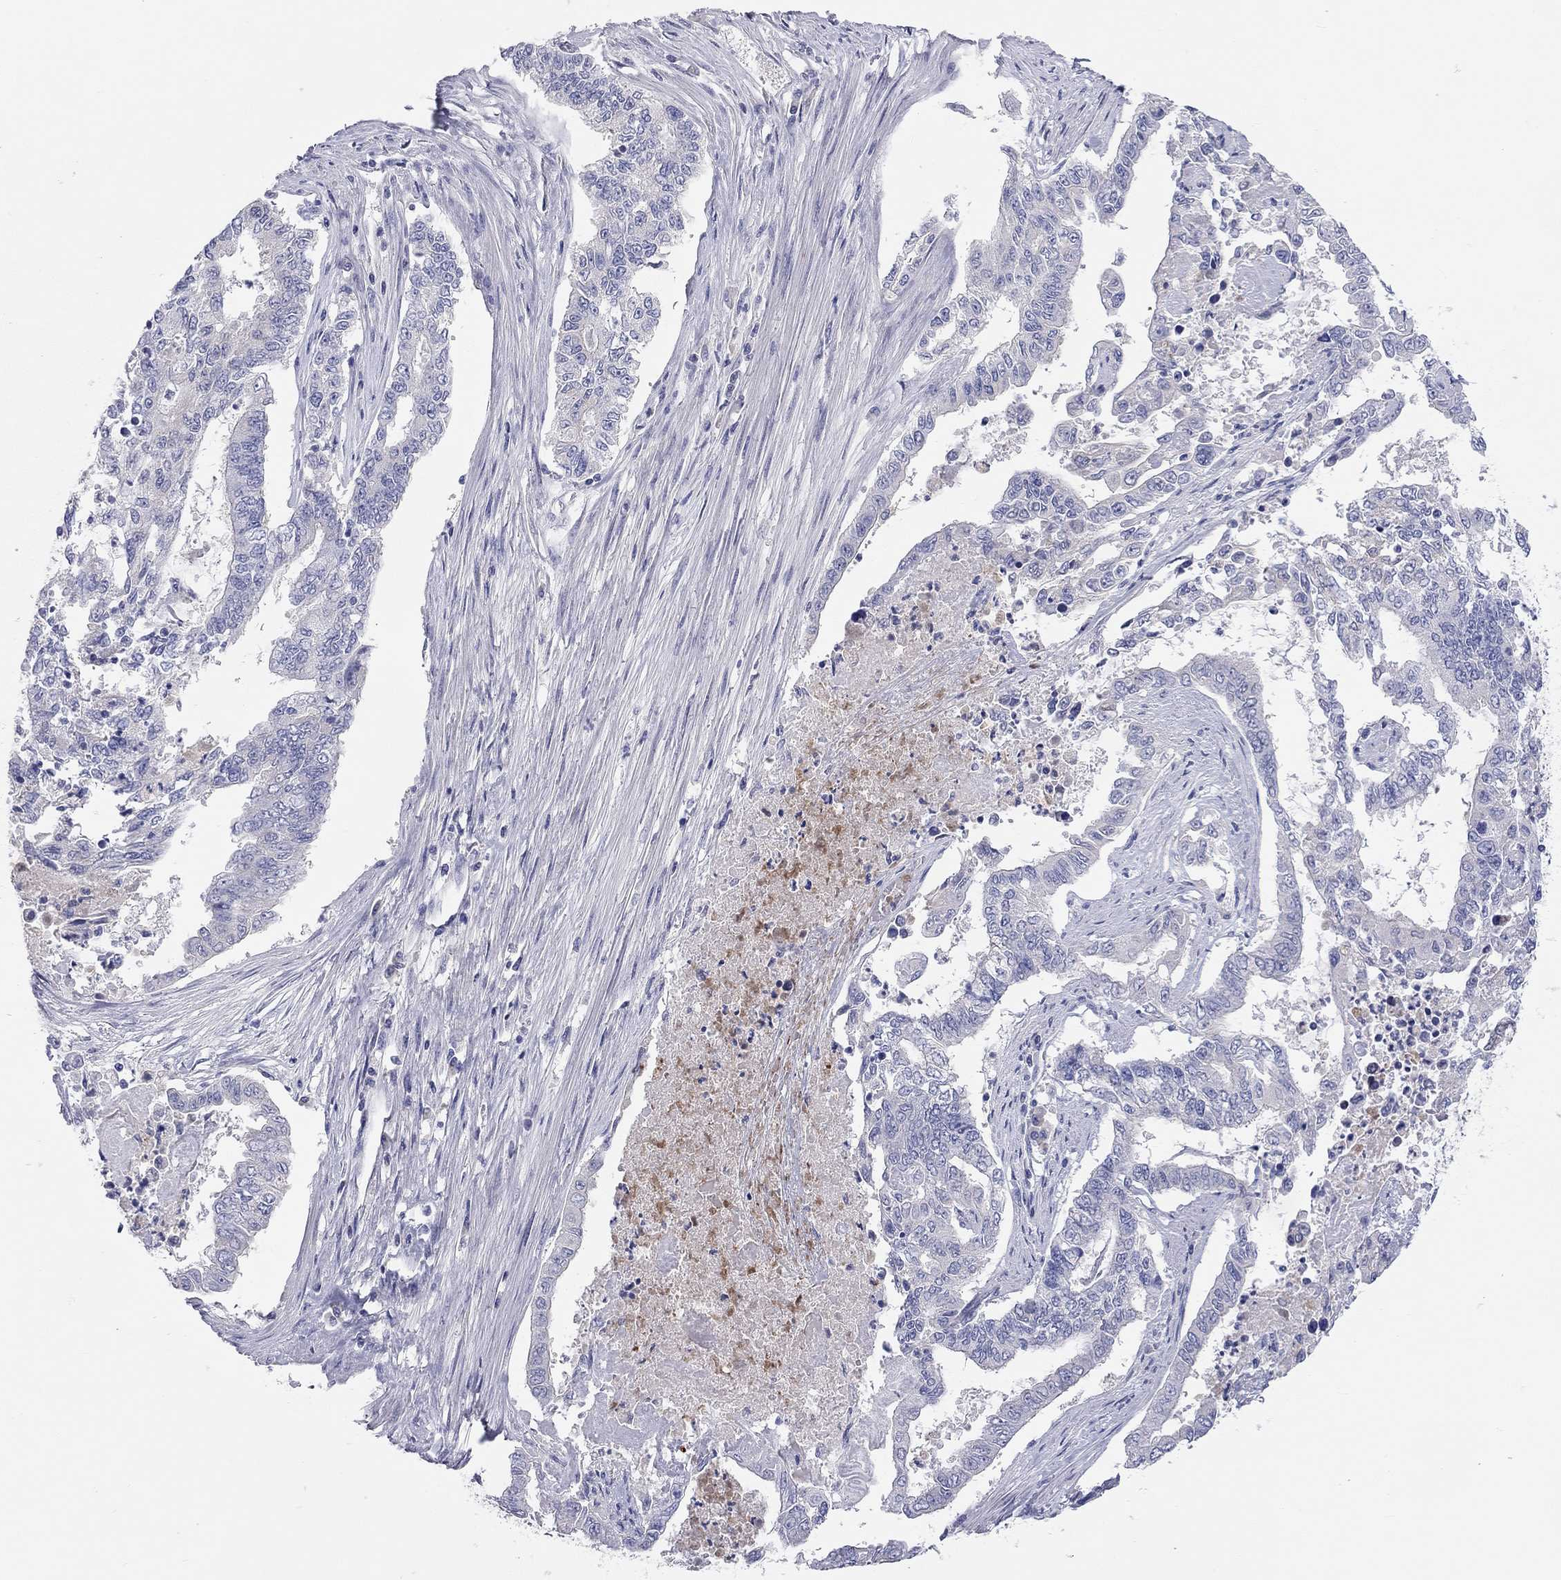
{"staining": {"intensity": "negative", "quantity": "none", "location": "none"}, "tissue": "endometrial cancer", "cell_type": "Tumor cells", "image_type": "cancer", "snomed": [{"axis": "morphology", "description": "Adenocarcinoma, NOS"}, {"axis": "topography", "description": "Uterus"}], "caption": "Immunohistochemical staining of adenocarcinoma (endometrial) shows no significant staining in tumor cells. Brightfield microscopy of IHC stained with DAB (brown) and hematoxylin (blue), captured at high magnification.", "gene": "ST7L", "patient": {"sex": "female", "age": 59}}